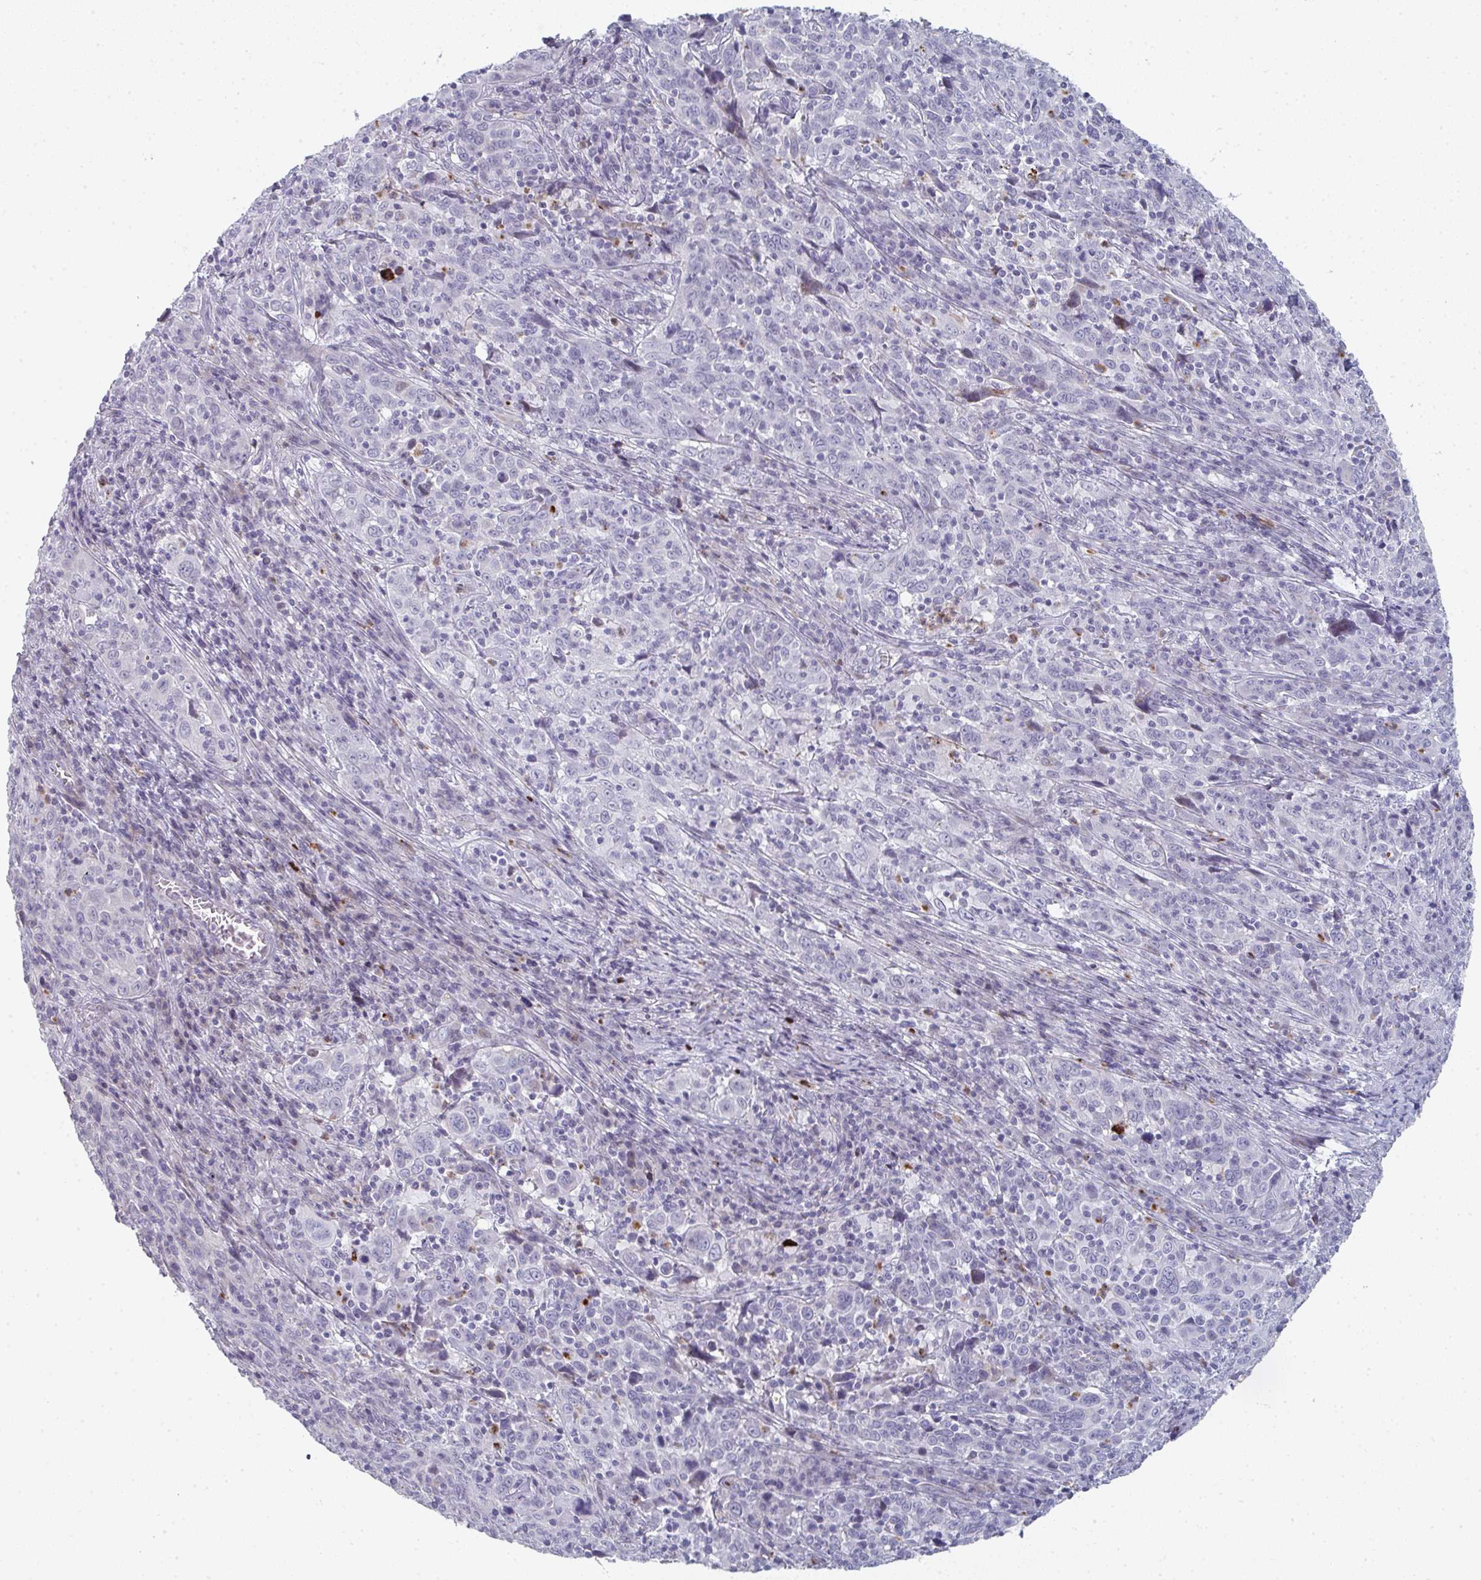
{"staining": {"intensity": "negative", "quantity": "none", "location": "none"}, "tissue": "cervical cancer", "cell_type": "Tumor cells", "image_type": "cancer", "snomed": [{"axis": "morphology", "description": "Squamous cell carcinoma, NOS"}, {"axis": "topography", "description": "Cervix"}], "caption": "Cervical cancer (squamous cell carcinoma) was stained to show a protein in brown. There is no significant positivity in tumor cells.", "gene": "A1CF", "patient": {"sex": "female", "age": 46}}